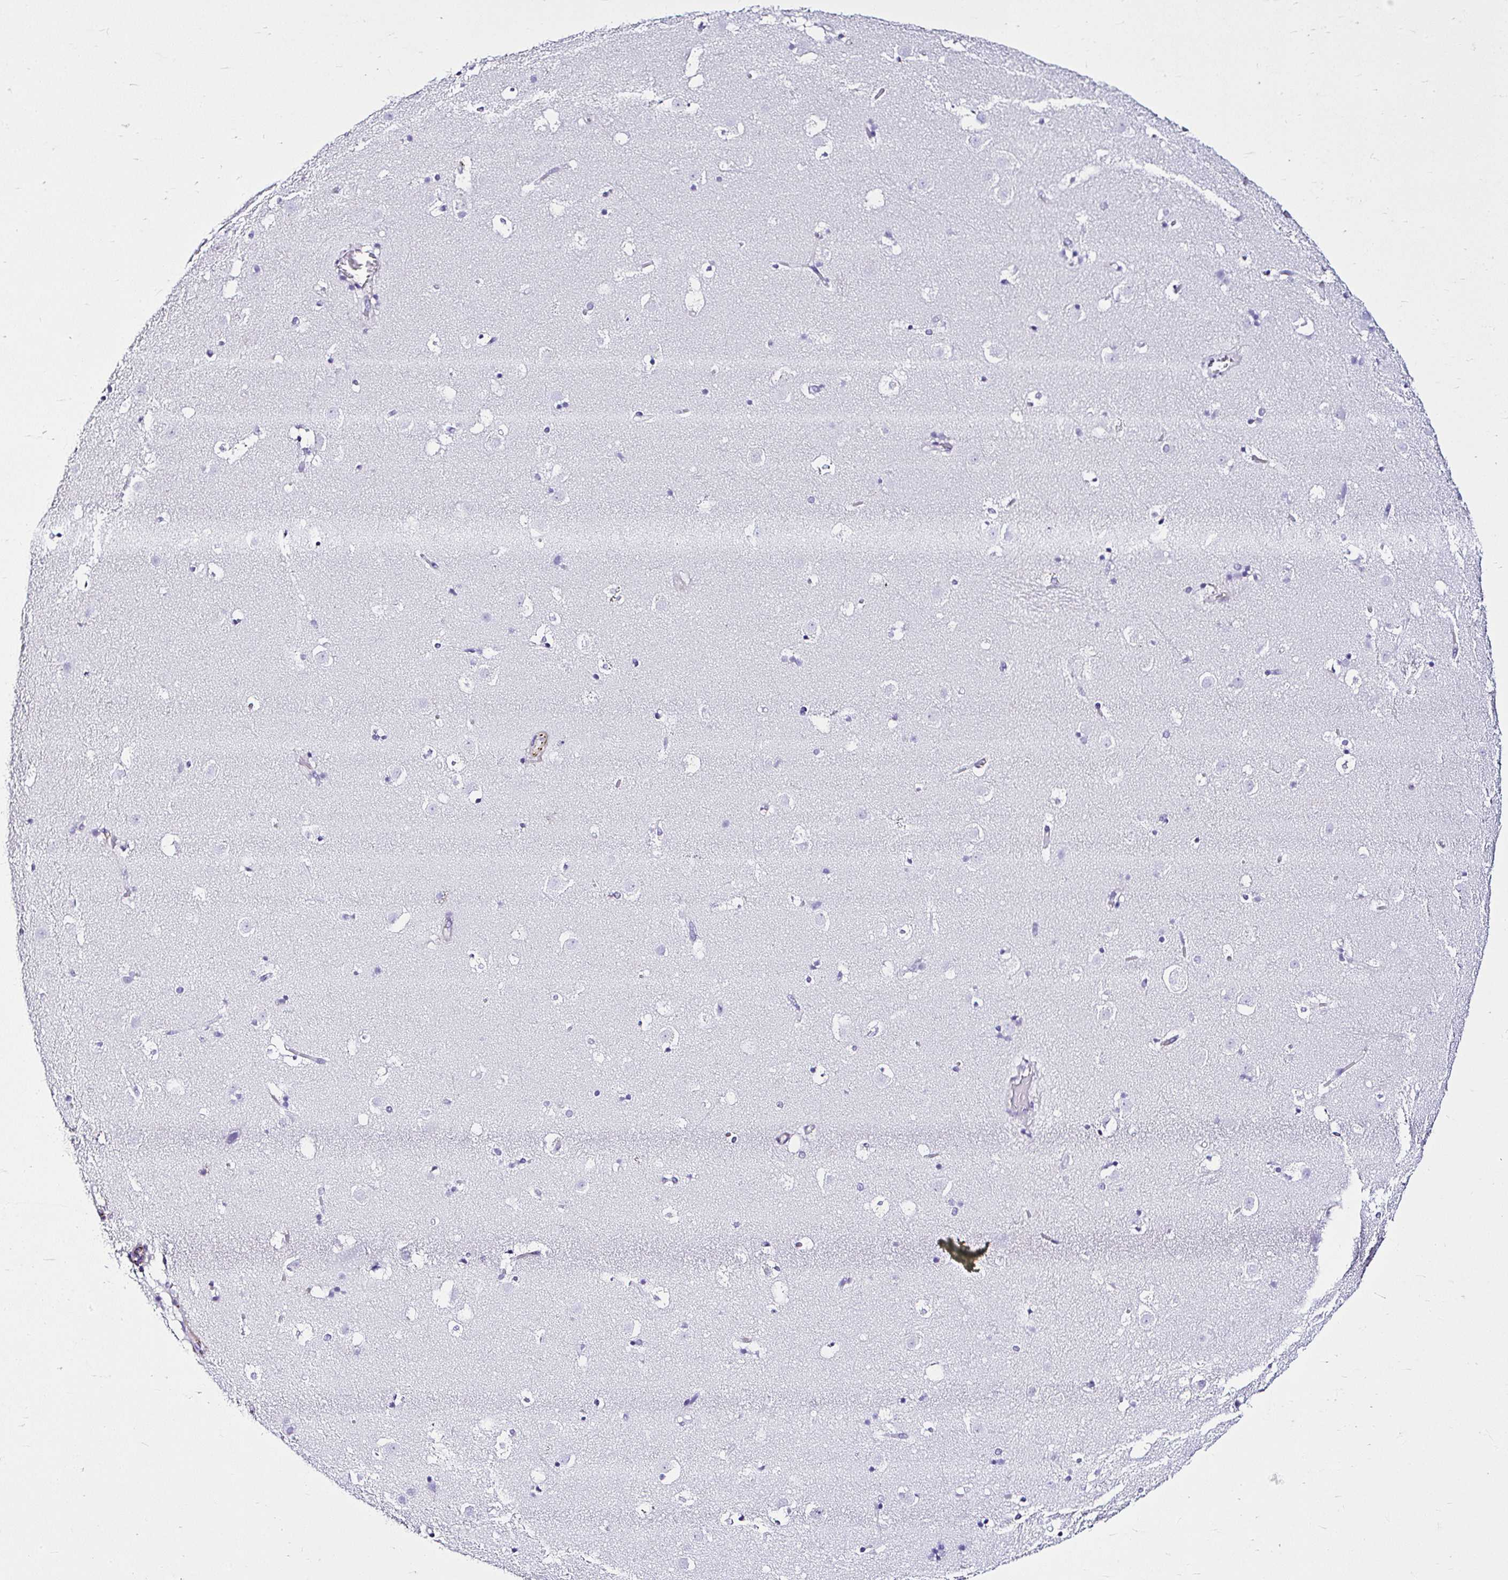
{"staining": {"intensity": "negative", "quantity": "none", "location": "none"}, "tissue": "caudate", "cell_type": "Glial cells", "image_type": "normal", "snomed": [{"axis": "morphology", "description": "Normal tissue, NOS"}, {"axis": "topography", "description": "Lateral ventricle wall"}], "caption": "An IHC histopathology image of unremarkable caudate is shown. There is no staining in glial cells of caudate.", "gene": "DEPDC5", "patient": {"sex": "male", "age": 37}}